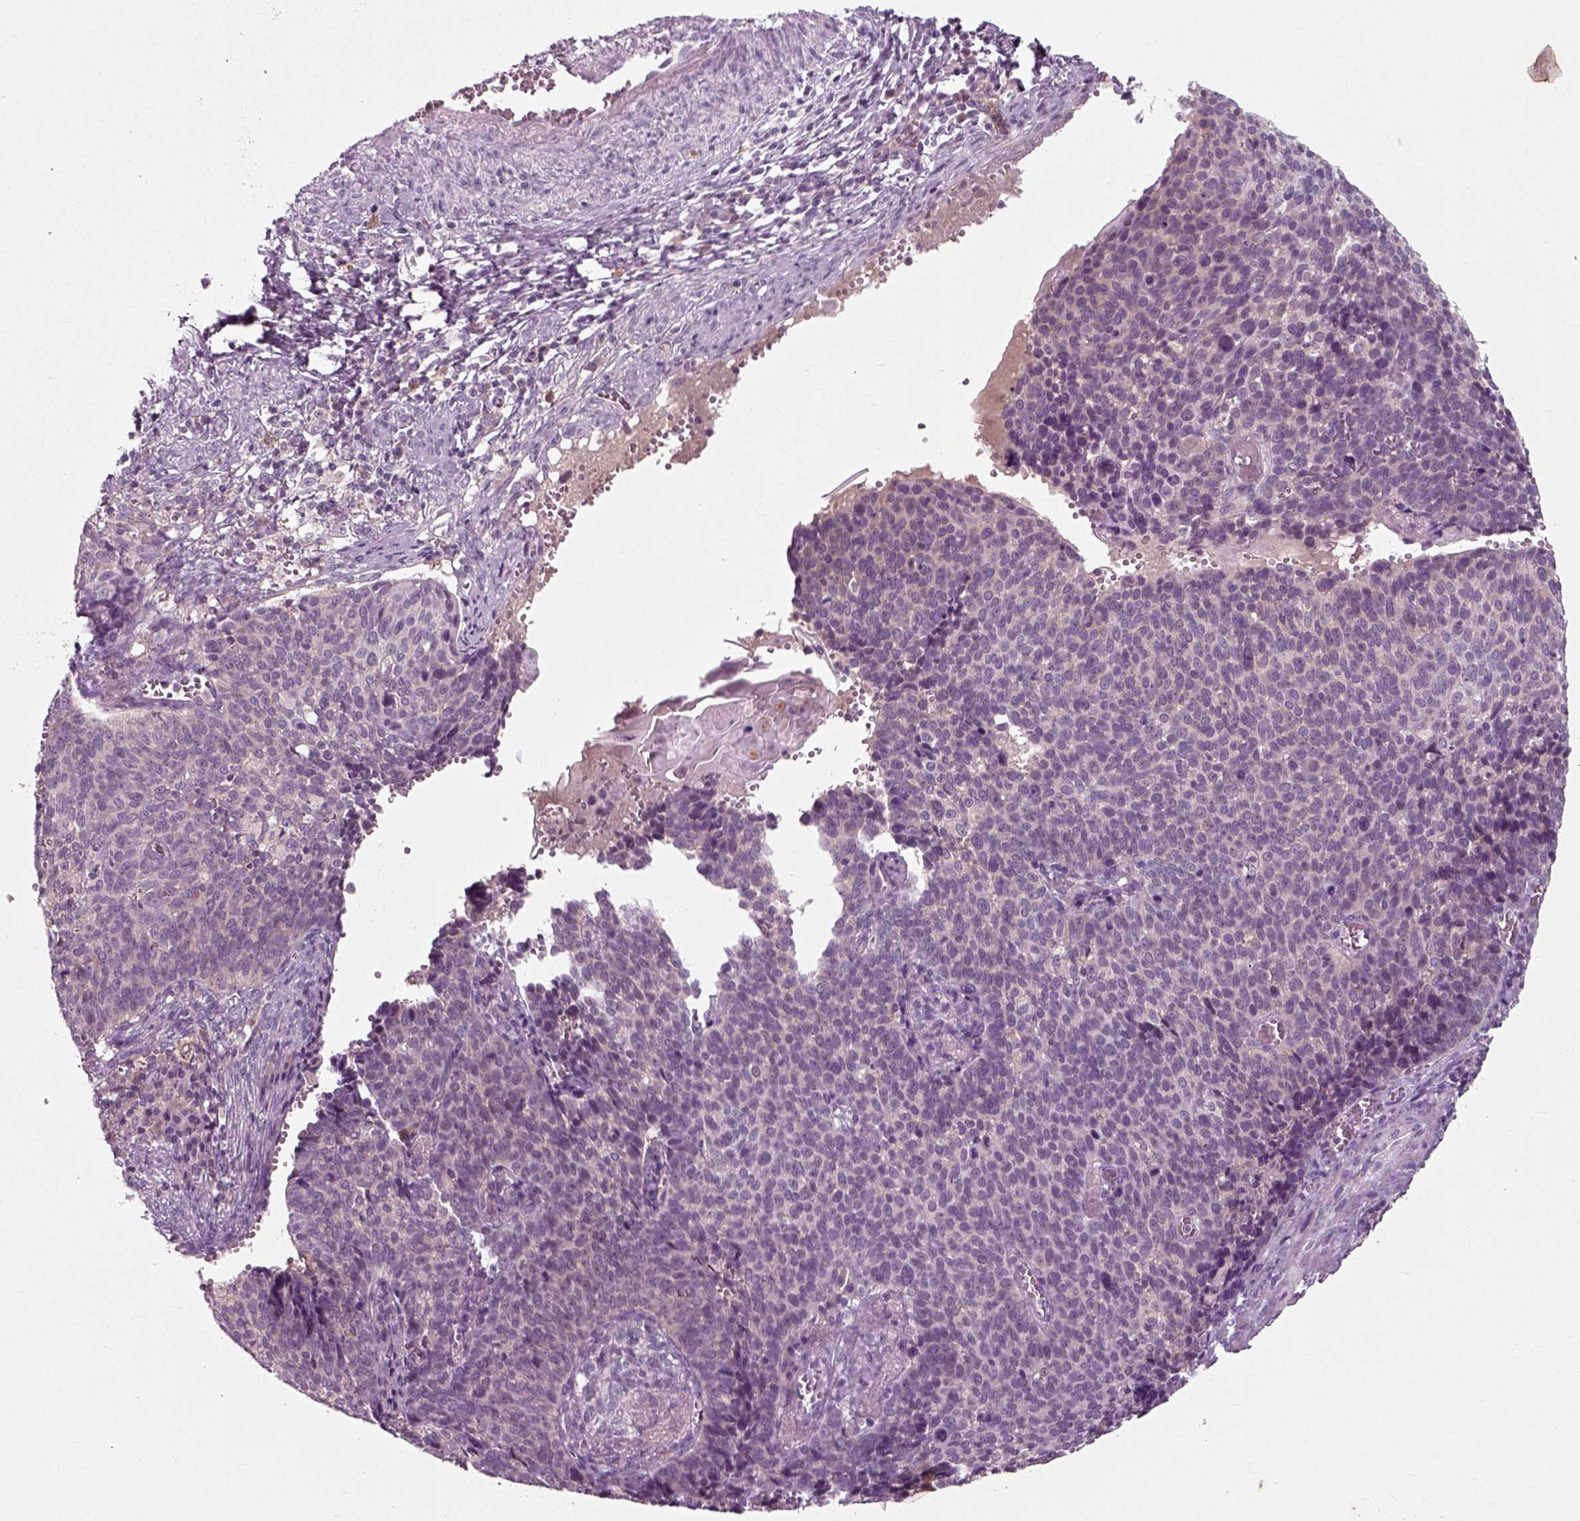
{"staining": {"intensity": "negative", "quantity": "none", "location": "none"}, "tissue": "cervical cancer", "cell_type": "Tumor cells", "image_type": "cancer", "snomed": [{"axis": "morphology", "description": "Normal tissue, NOS"}, {"axis": "morphology", "description": "Squamous cell carcinoma, NOS"}, {"axis": "topography", "description": "Cervix"}], "caption": "This image is of squamous cell carcinoma (cervical) stained with immunohistochemistry (IHC) to label a protein in brown with the nuclei are counter-stained blue. There is no expression in tumor cells.", "gene": "RND2", "patient": {"sex": "female", "age": 39}}